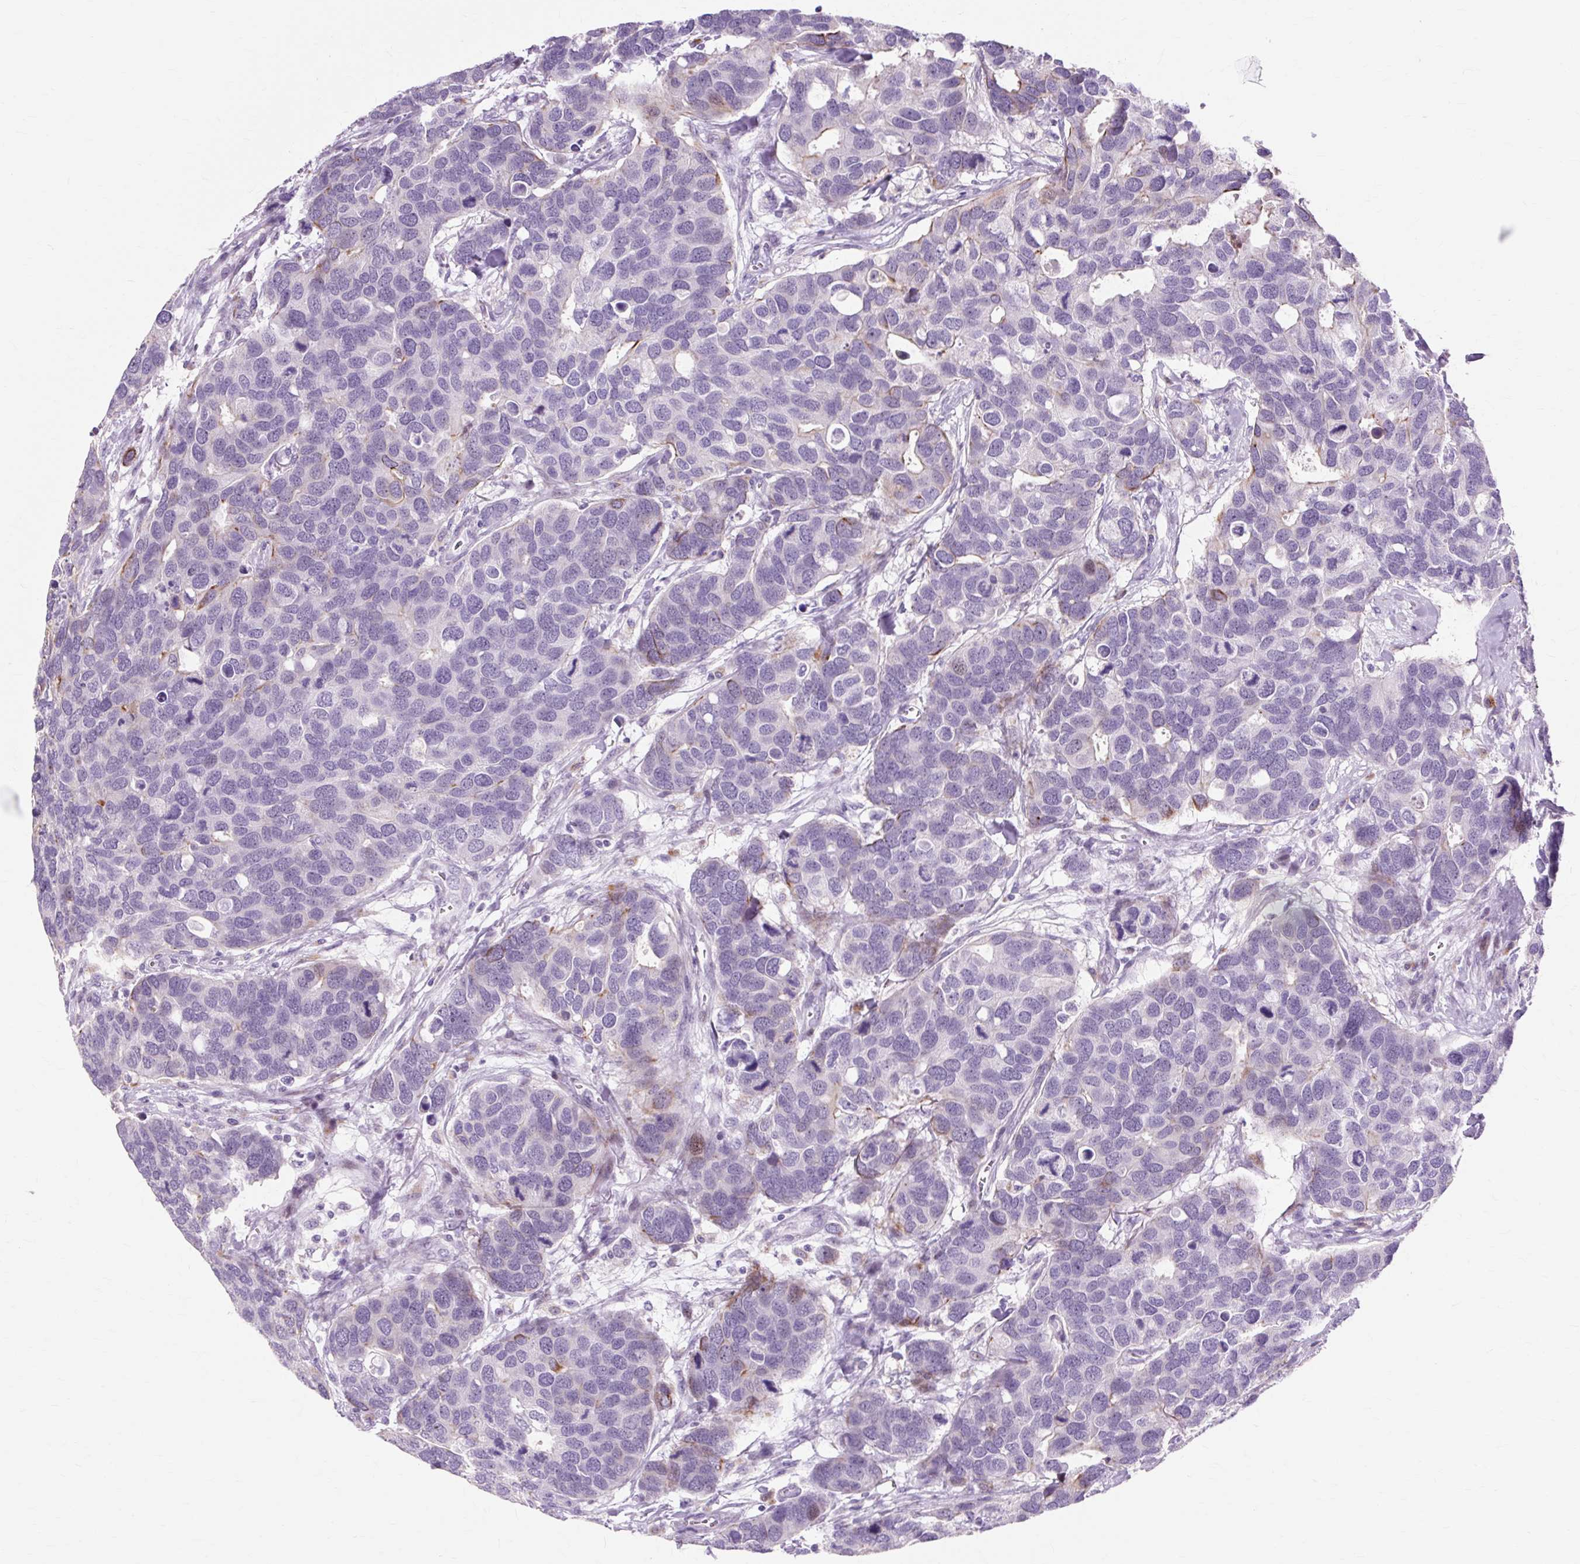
{"staining": {"intensity": "moderate", "quantity": "<25%", "location": "cytoplasmic/membranous"}, "tissue": "breast cancer", "cell_type": "Tumor cells", "image_type": "cancer", "snomed": [{"axis": "morphology", "description": "Duct carcinoma"}, {"axis": "topography", "description": "Breast"}], "caption": "Human breast infiltrating ductal carcinoma stained with a brown dye reveals moderate cytoplasmic/membranous positive positivity in about <25% of tumor cells.", "gene": "IRX2", "patient": {"sex": "female", "age": 83}}